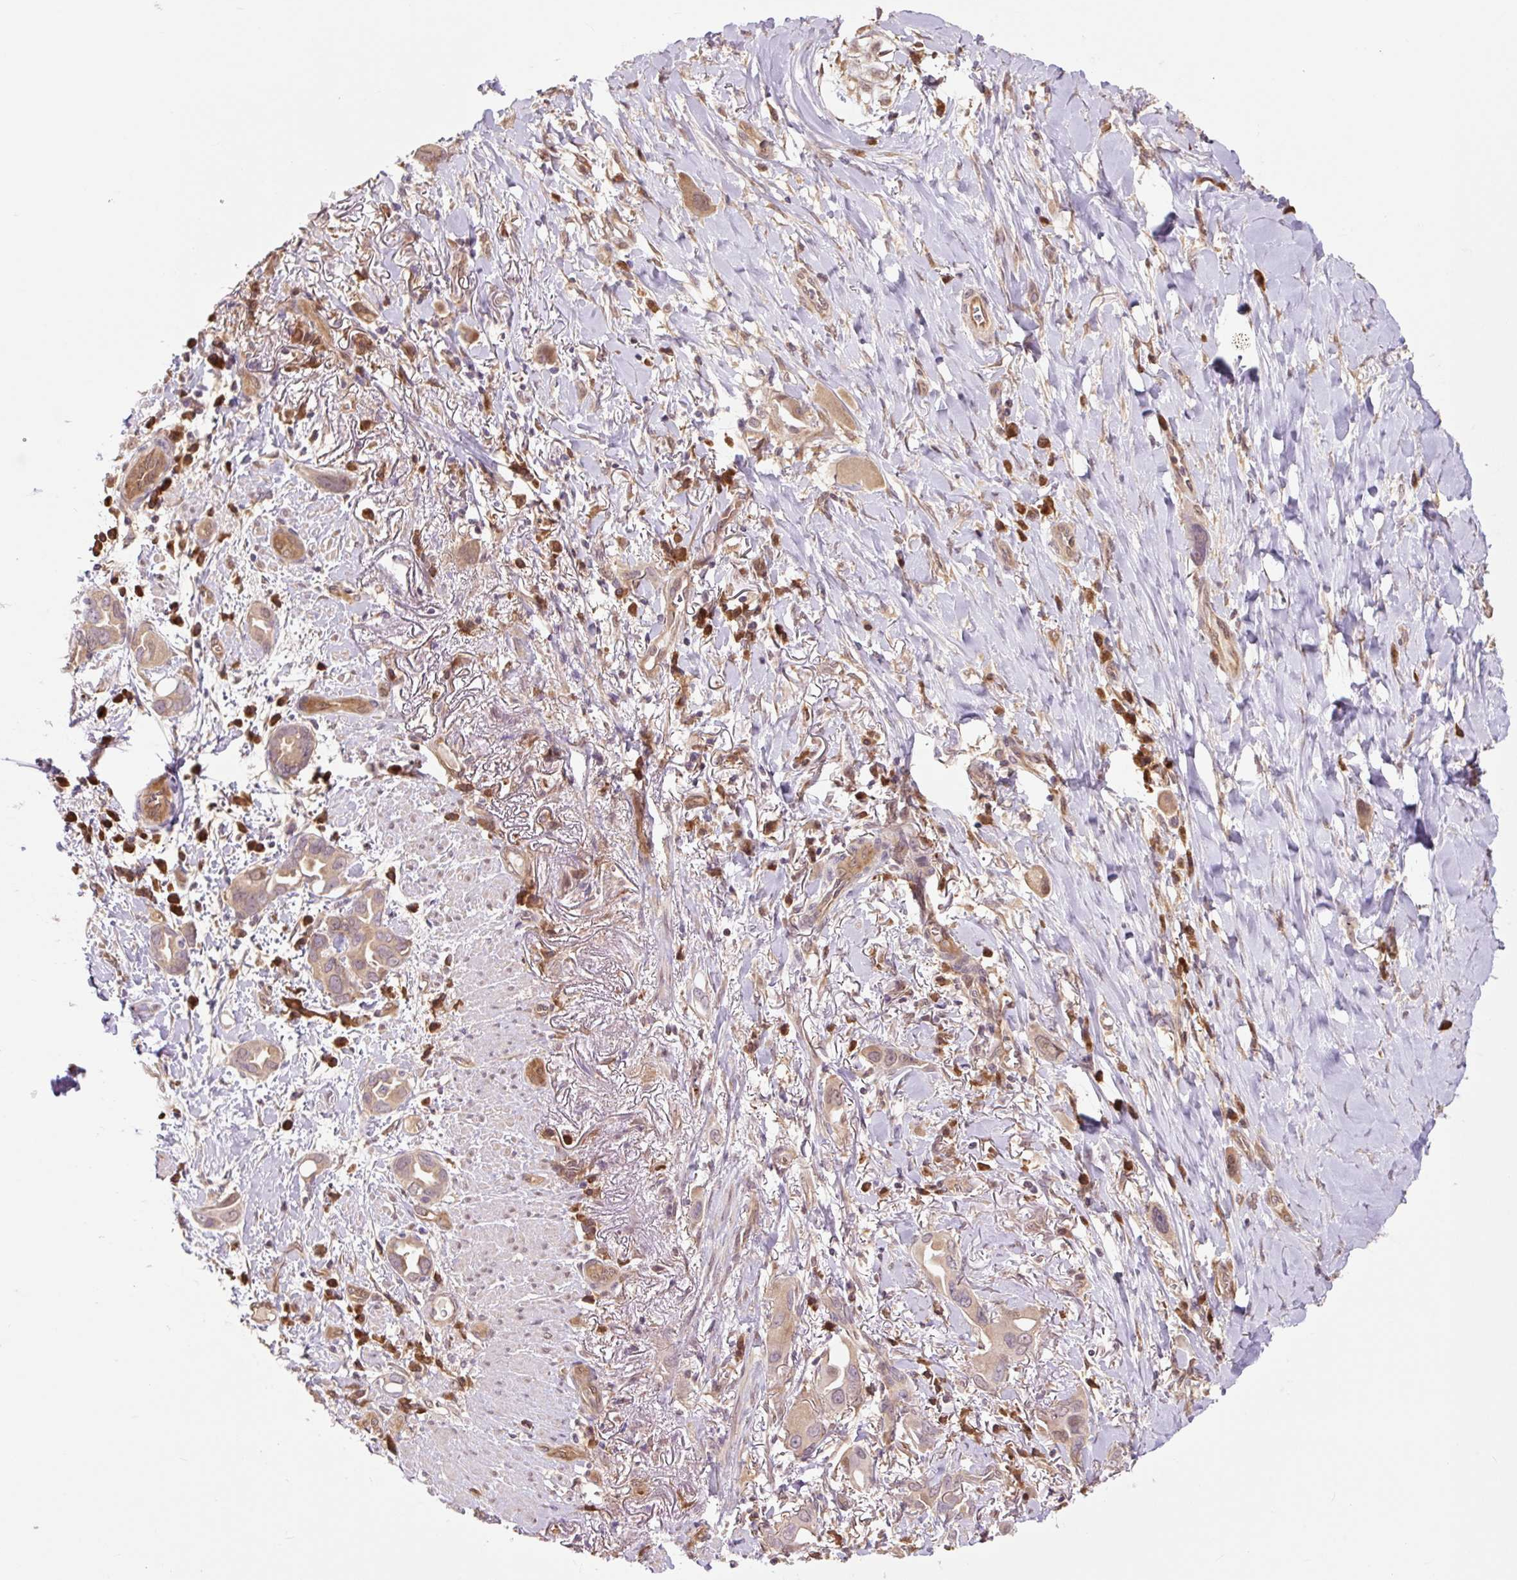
{"staining": {"intensity": "moderate", "quantity": ">75%", "location": "cytoplasmic/membranous"}, "tissue": "lung cancer", "cell_type": "Tumor cells", "image_type": "cancer", "snomed": [{"axis": "morphology", "description": "Adenocarcinoma, NOS"}, {"axis": "topography", "description": "Lung"}], "caption": "Protein staining of lung cancer tissue demonstrates moderate cytoplasmic/membranous positivity in approximately >75% of tumor cells. Ihc stains the protein of interest in brown and the nuclei are stained blue.", "gene": "TPT1", "patient": {"sex": "male", "age": 76}}